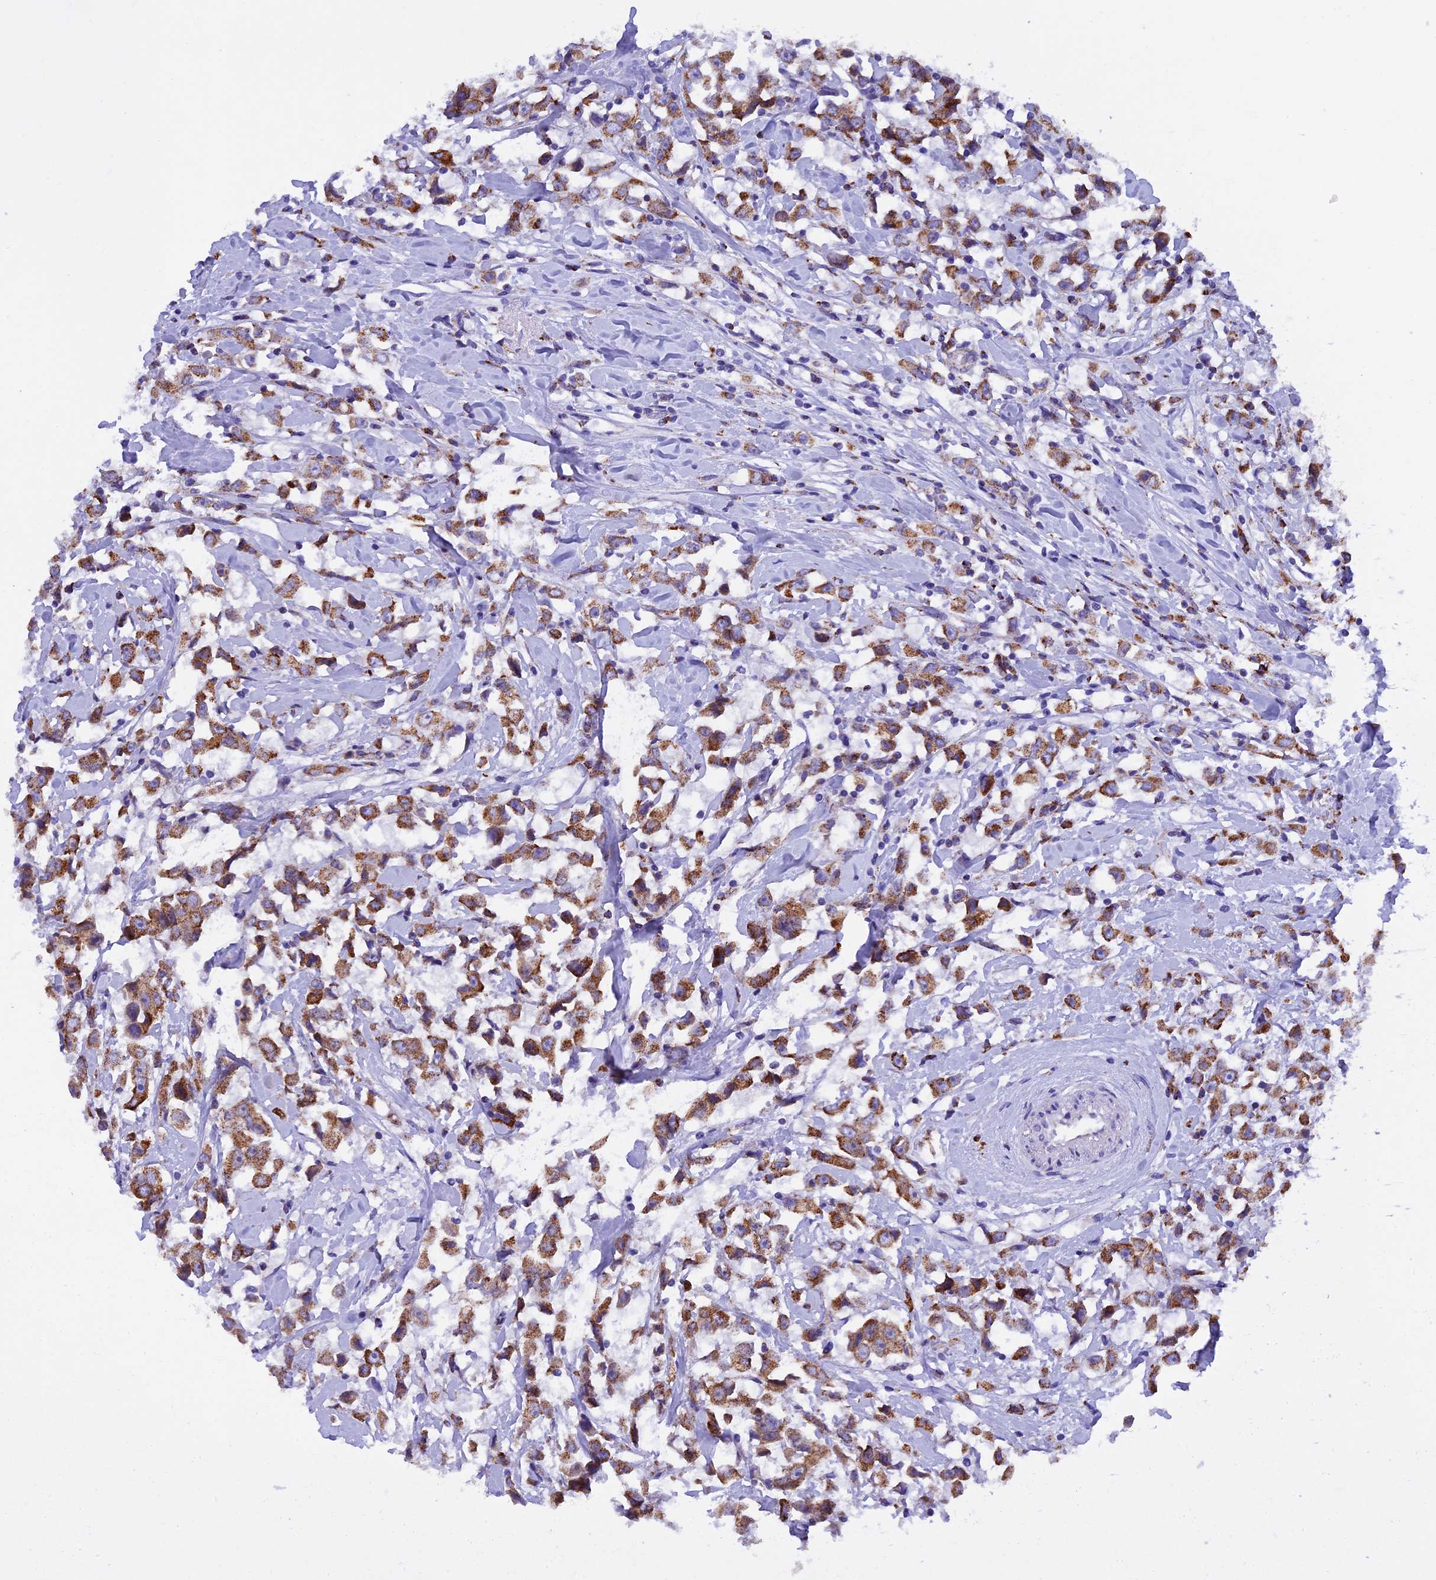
{"staining": {"intensity": "moderate", "quantity": ">75%", "location": "cytoplasmic/membranous"}, "tissue": "breast cancer", "cell_type": "Tumor cells", "image_type": "cancer", "snomed": [{"axis": "morphology", "description": "Duct carcinoma"}, {"axis": "topography", "description": "Breast"}], "caption": "Protein expression analysis of breast cancer demonstrates moderate cytoplasmic/membranous expression in approximately >75% of tumor cells.", "gene": "SLC8B1", "patient": {"sex": "female", "age": 61}}